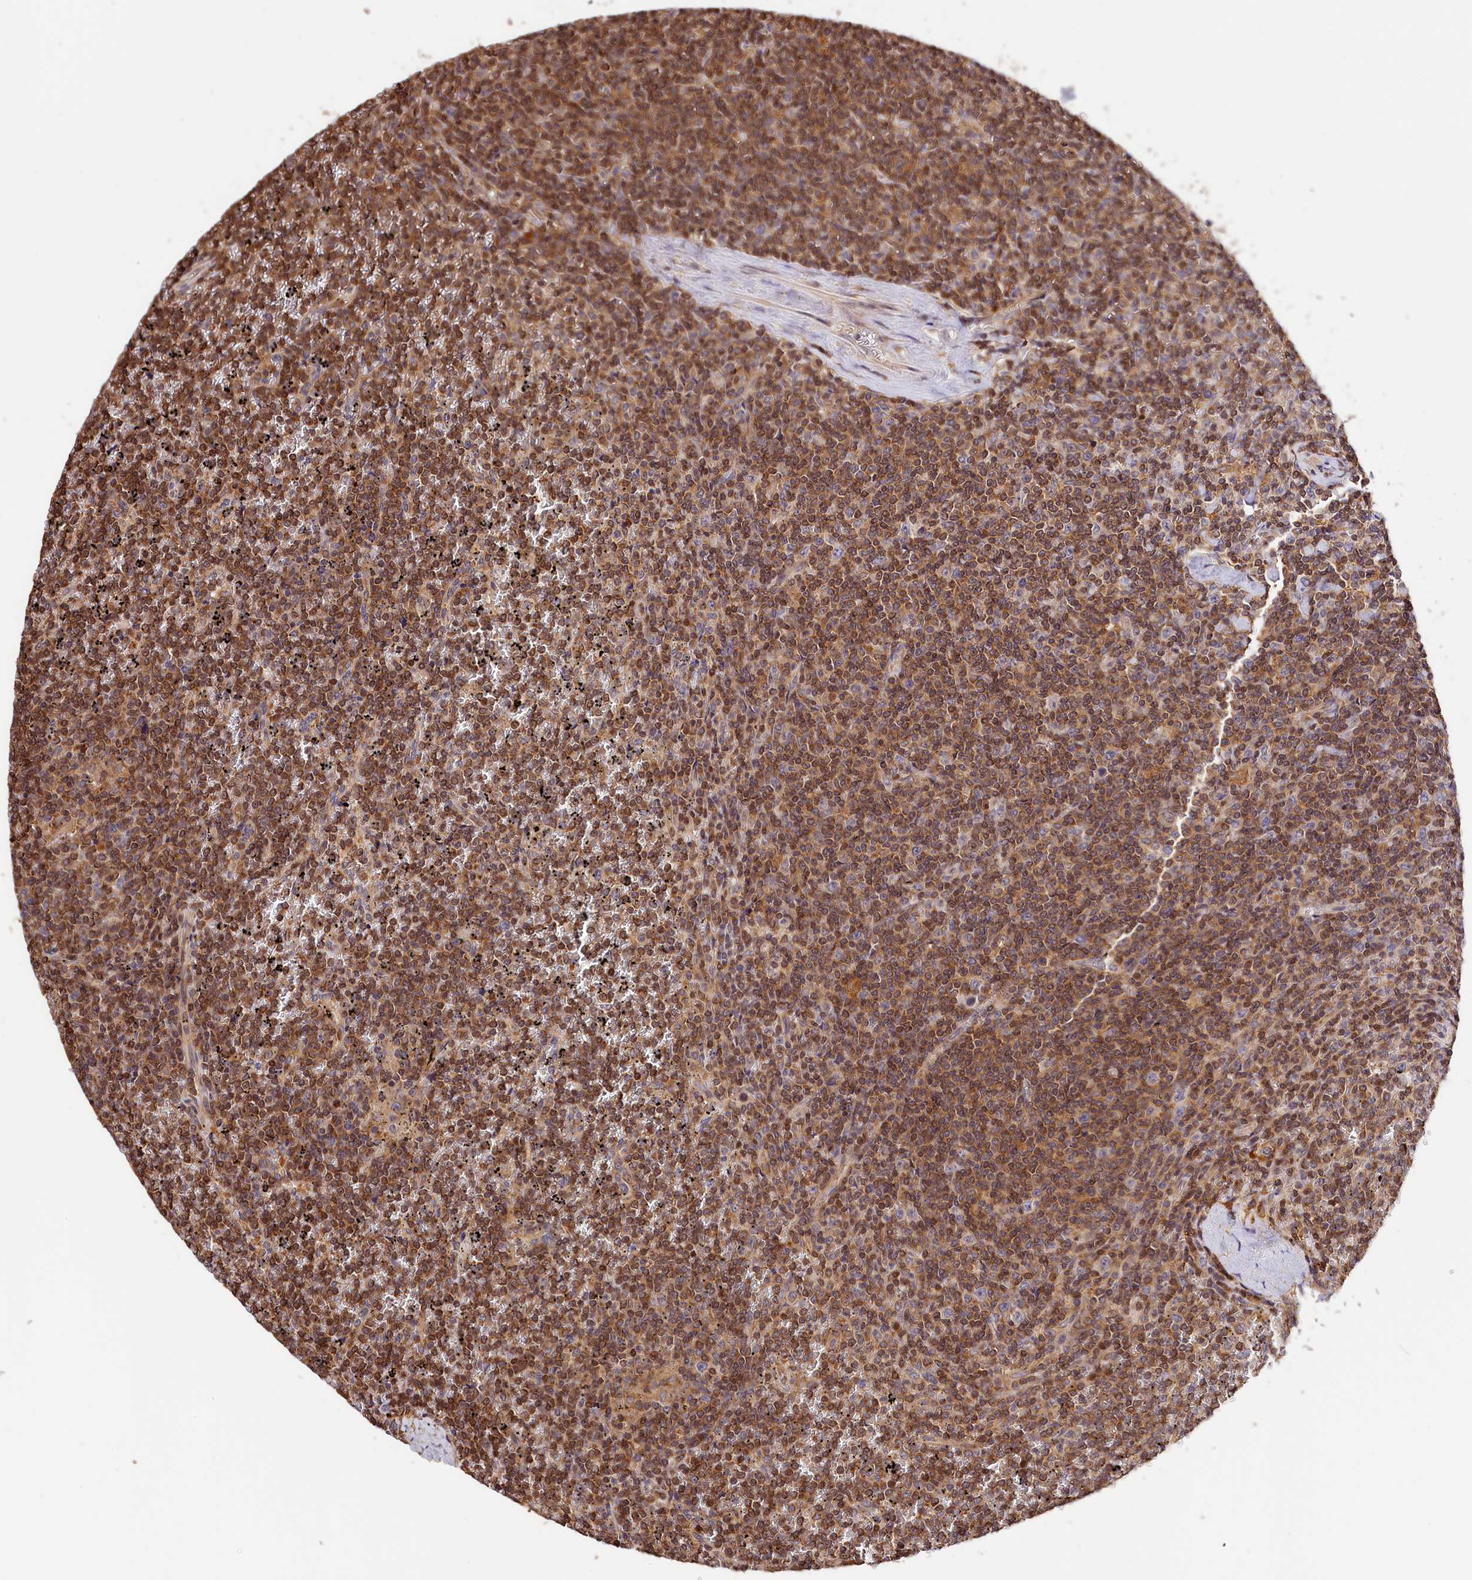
{"staining": {"intensity": "moderate", "quantity": ">75%", "location": "cytoplasmic/membranous,nuclear"}, "tissue": "lymphoma", "cell_type": "Tumor cells", "image_type": "cancer", "snomed": [{"axis": "morphology", "description": "Malignant lymphoma, non-Hodgkin's type, Low grade"}, {"axis": "topography", "description": "Spleen"}], "caption": "Lymphoma stained with a brown dye demonstrates moderate cytoplasmic/membranous and nuclear positive staining in approximately >75% of tumor cells.", "gene": "KPTN", "patient": {"sex": "female", "age": 19}}